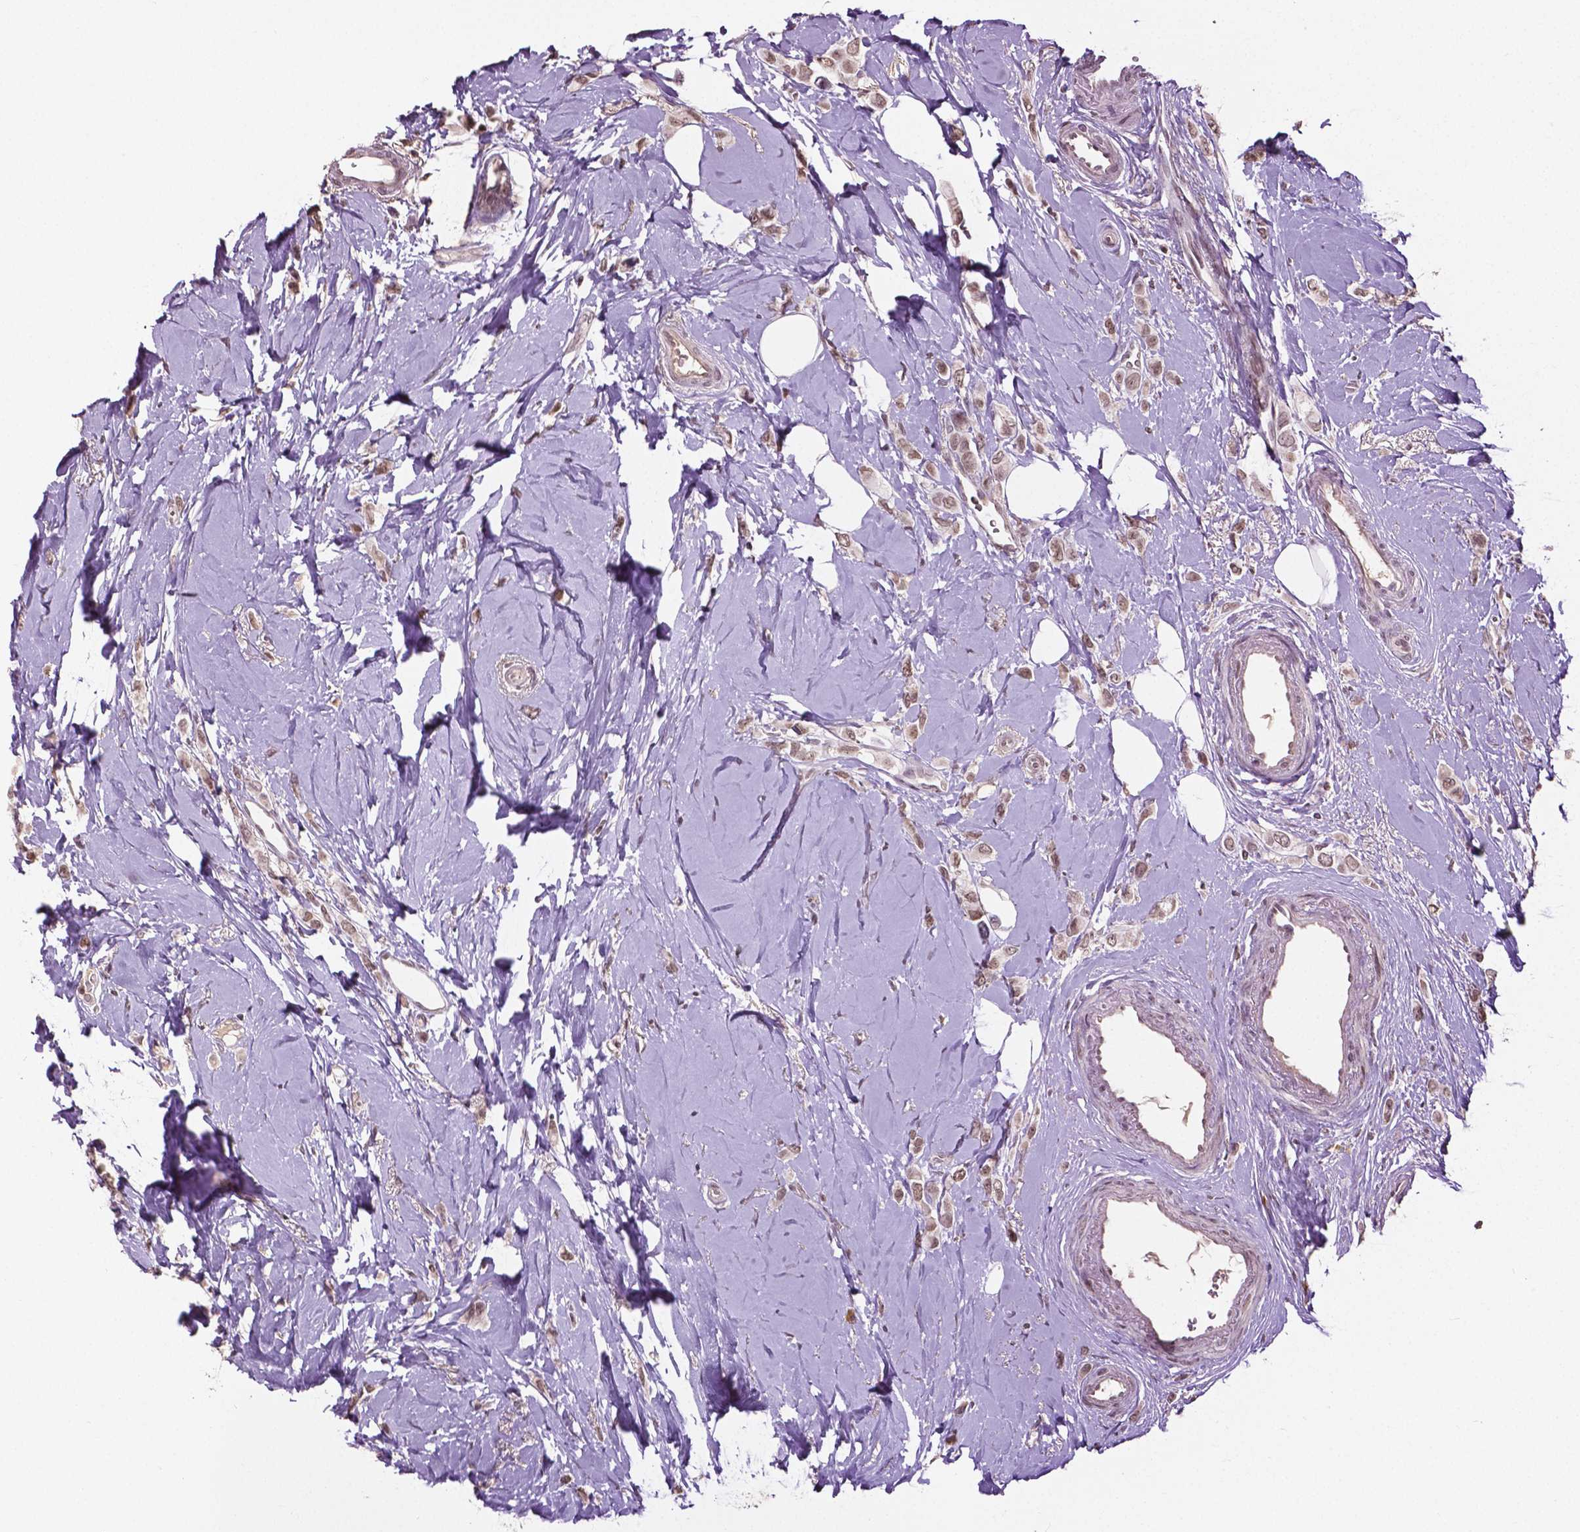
{"staining": {"intensity": "weak", "quantity": ">75%", "location": "nuclear"}, "tissue": "breast cancer", "cell_type": "Tumor cells", "image_type": "cancer", "snomed": [{"axis": "morphology", "description": "Lobular carcinoma"}, {"axis": "topography", "description": "Breast"}], "caption": "An immunohistochemistry image of tumor tissue is shown. Protein staining in brown highlights weak nuclear positivity in lobular carcinoma (breast) within tumor cells.", "gene": "DLX5", "patient": {"sex": "female", "age": 66}}